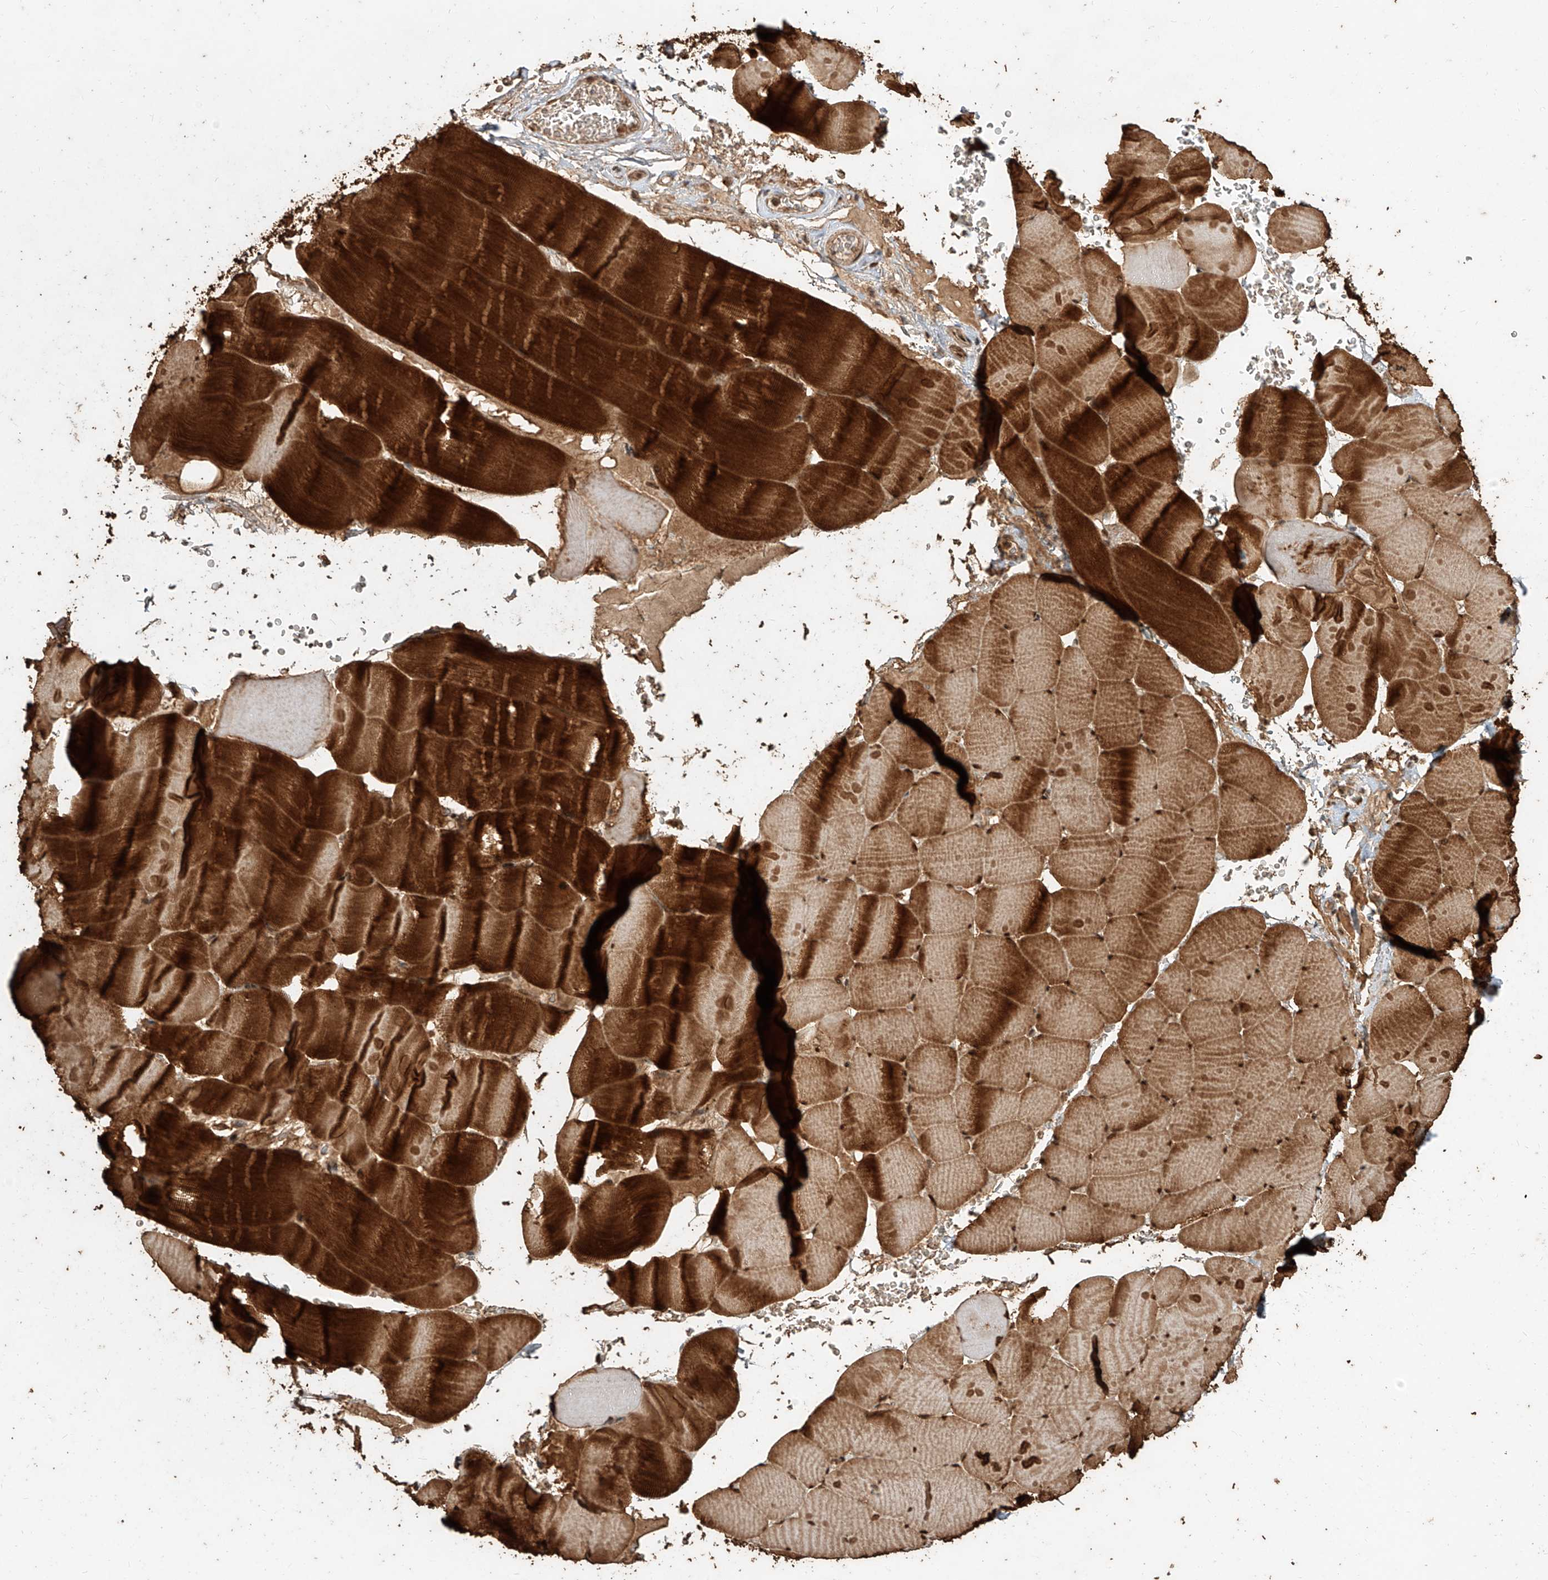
{"staining": {"intensity": "strong", "quantity": ">75%", "location": "cytoplasmic/membranous,nuclear"}, "tissue": "skeletal muscle", "cell_type": "Myocytes", "image_type": "normal", "snomed": [{"axis": "morphology", "description": "Normal tissue, NOS"}, {"axis": "topography", "description": "Skeletal muscle"}], "caption": "Immunohistochemical staining of unremarkable skeletal muscle shows strong cytoplasmic/membranous,nuclear protein positivity in about >75% of myocytes.", "gene": "ZNF660", "patient": {"sex": "male", "age": 62}}